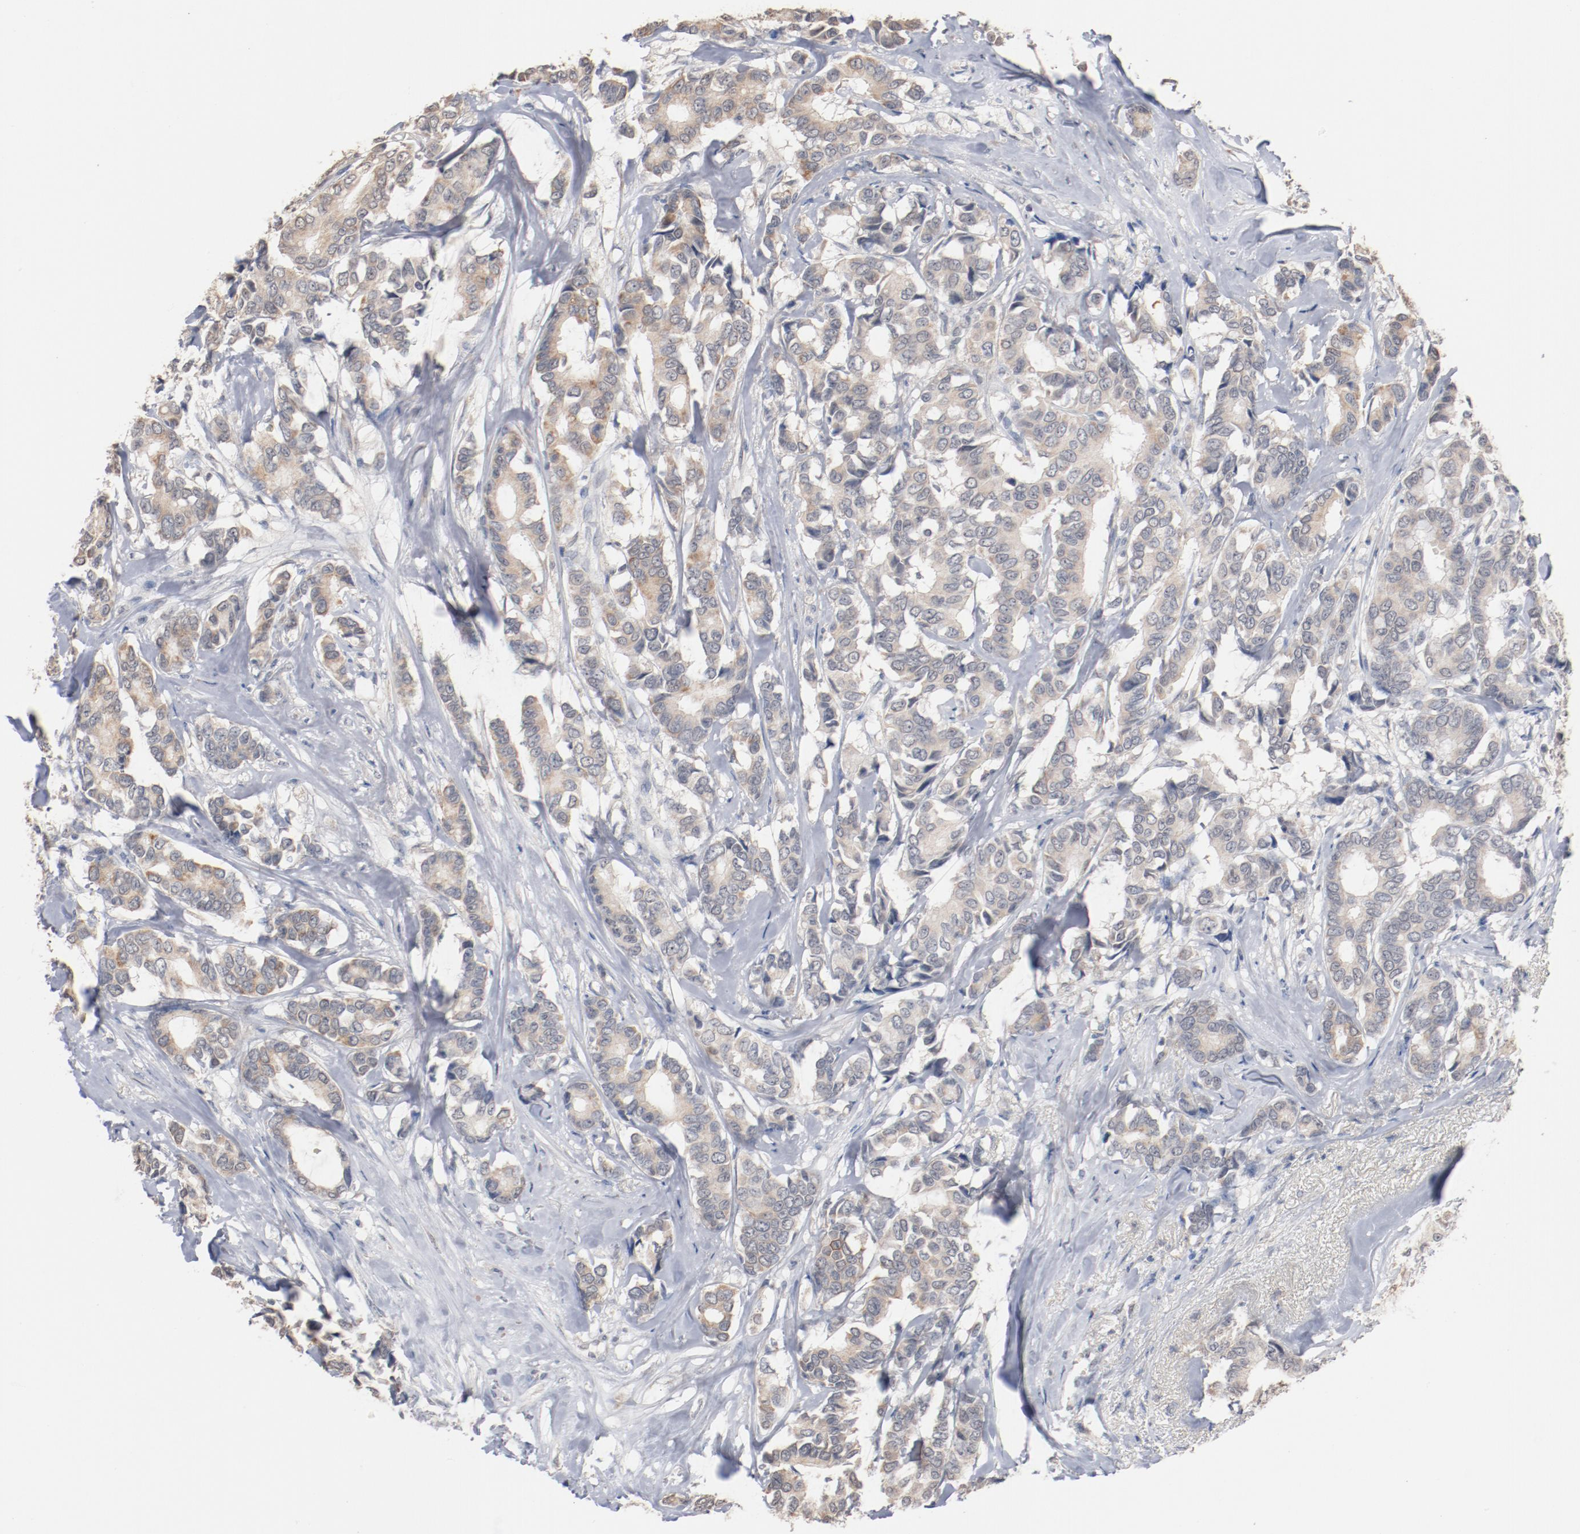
{"staining": {"intensity": "weak", "quantity": "<25%", "location": "cytoplasmic/membranous"}, "tissue": "breast cancer", "cell_type": "Tumor cells", "image_type": "cancer", "snomed": [{"axis": "morphology", "description": "Duct carcinoma"}, {"axis": "topography", "description": "Breast"}], "caption": "This is an immunohistochemistry histopathology image of human breast invasive ductal carcinoma. There is no staining in tumor cells.", "gene": "ERICH1", "patient": {"sex": "female", "age": 87}}